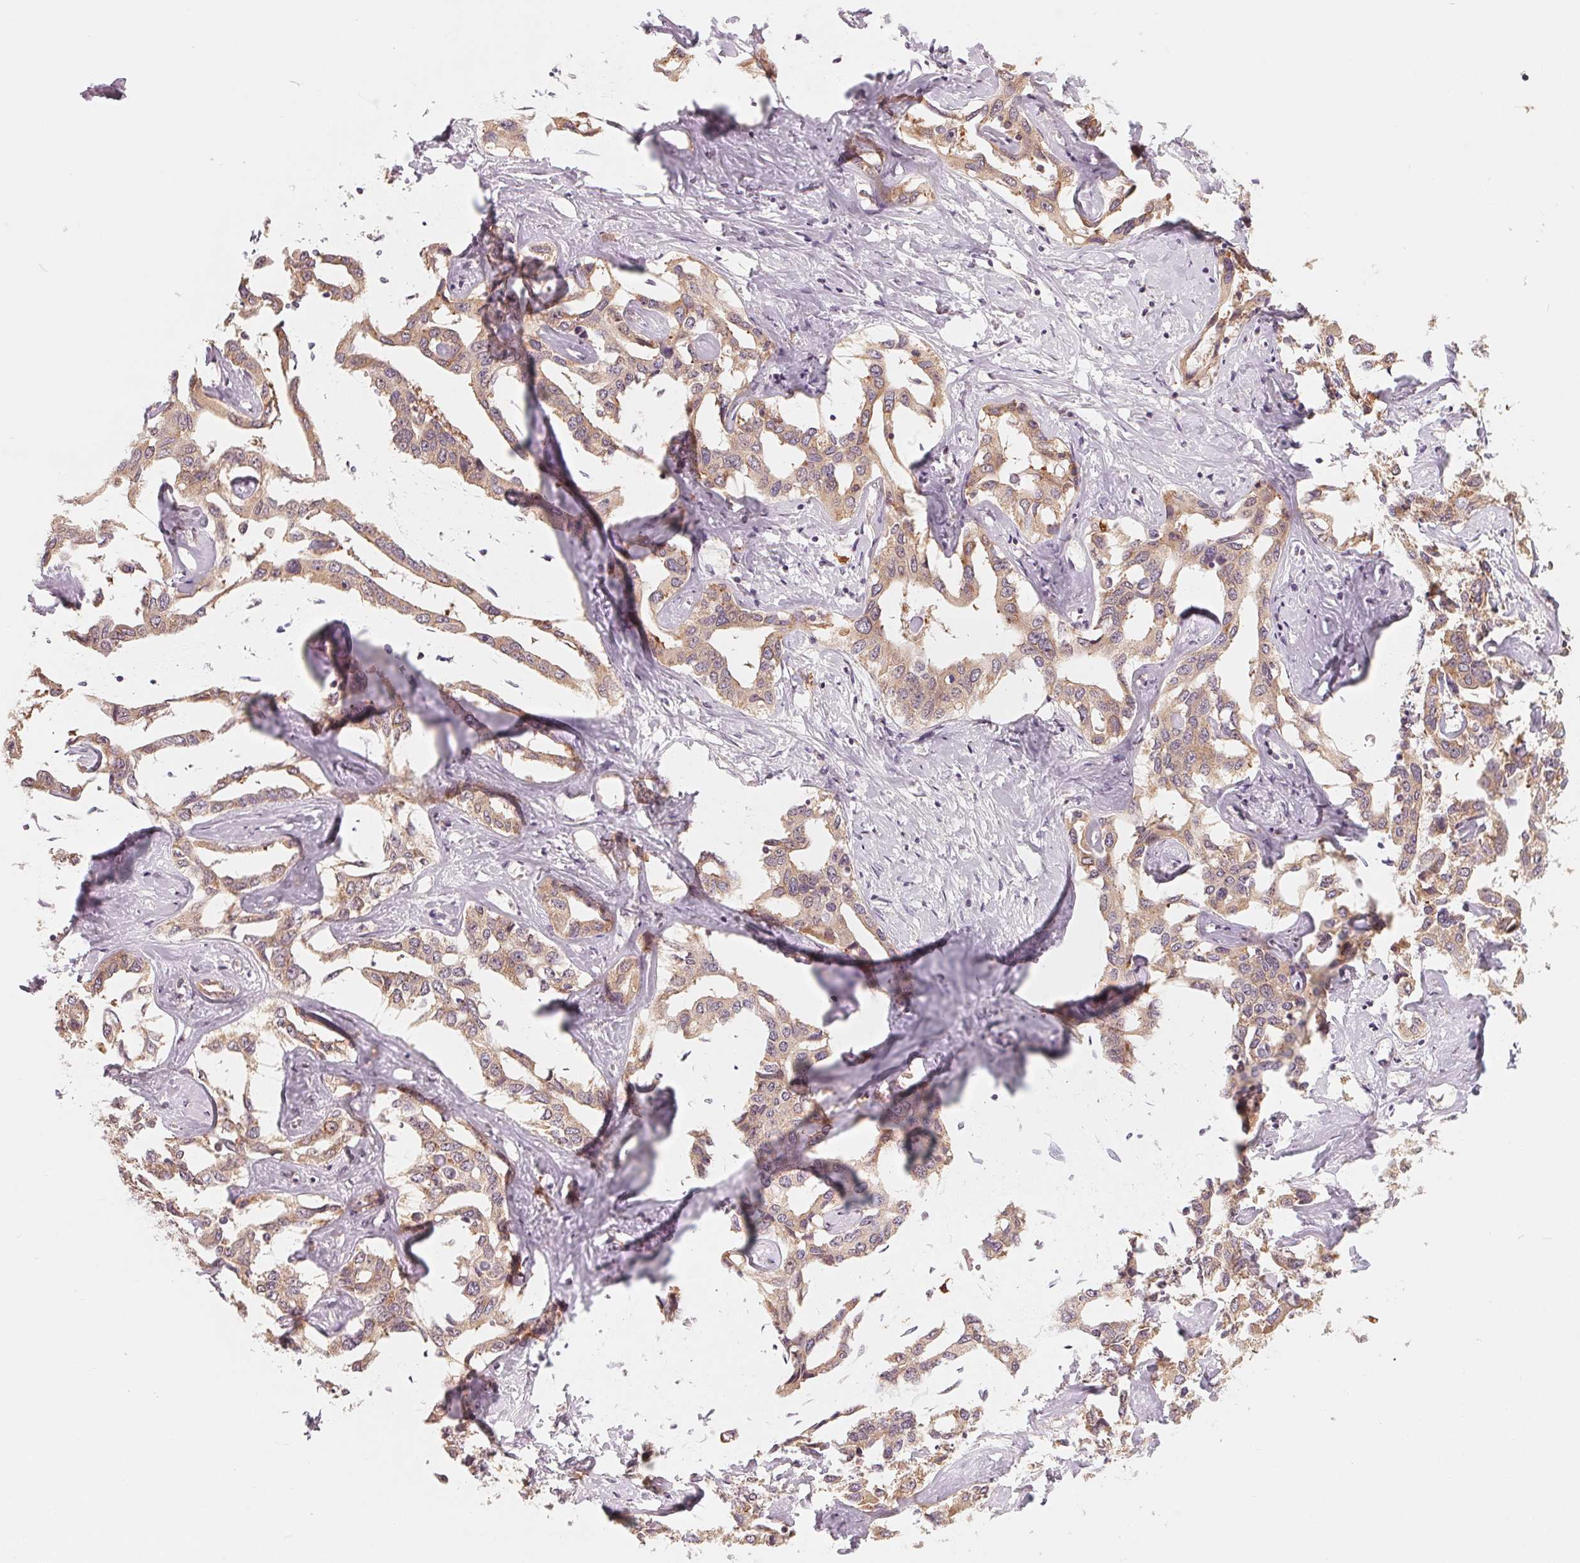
{"staining": {"intensity": "moderate", "quantity": ">75%", "location": "cytoplasmic/membranous"}, "tissue": "liver cancer", "cell_type": "Tumor cells", "image_type": "cancer", "snomed": [{"axis": "morphology", "description": "Cholangiocarcinoma"}, {"axis": "topography", "description": "Liver"}], "caption": "Immunohistochemistry (IHC) histopathology image of cholangiocarcinoma (liver) stained for a protein (brown), which reveals medium levels of moderate cytoplasmic/membranous staining in about >75% of tumor cells.", "gene": "GIGYF2", "patient": {"sex": "male", "age": 59}}